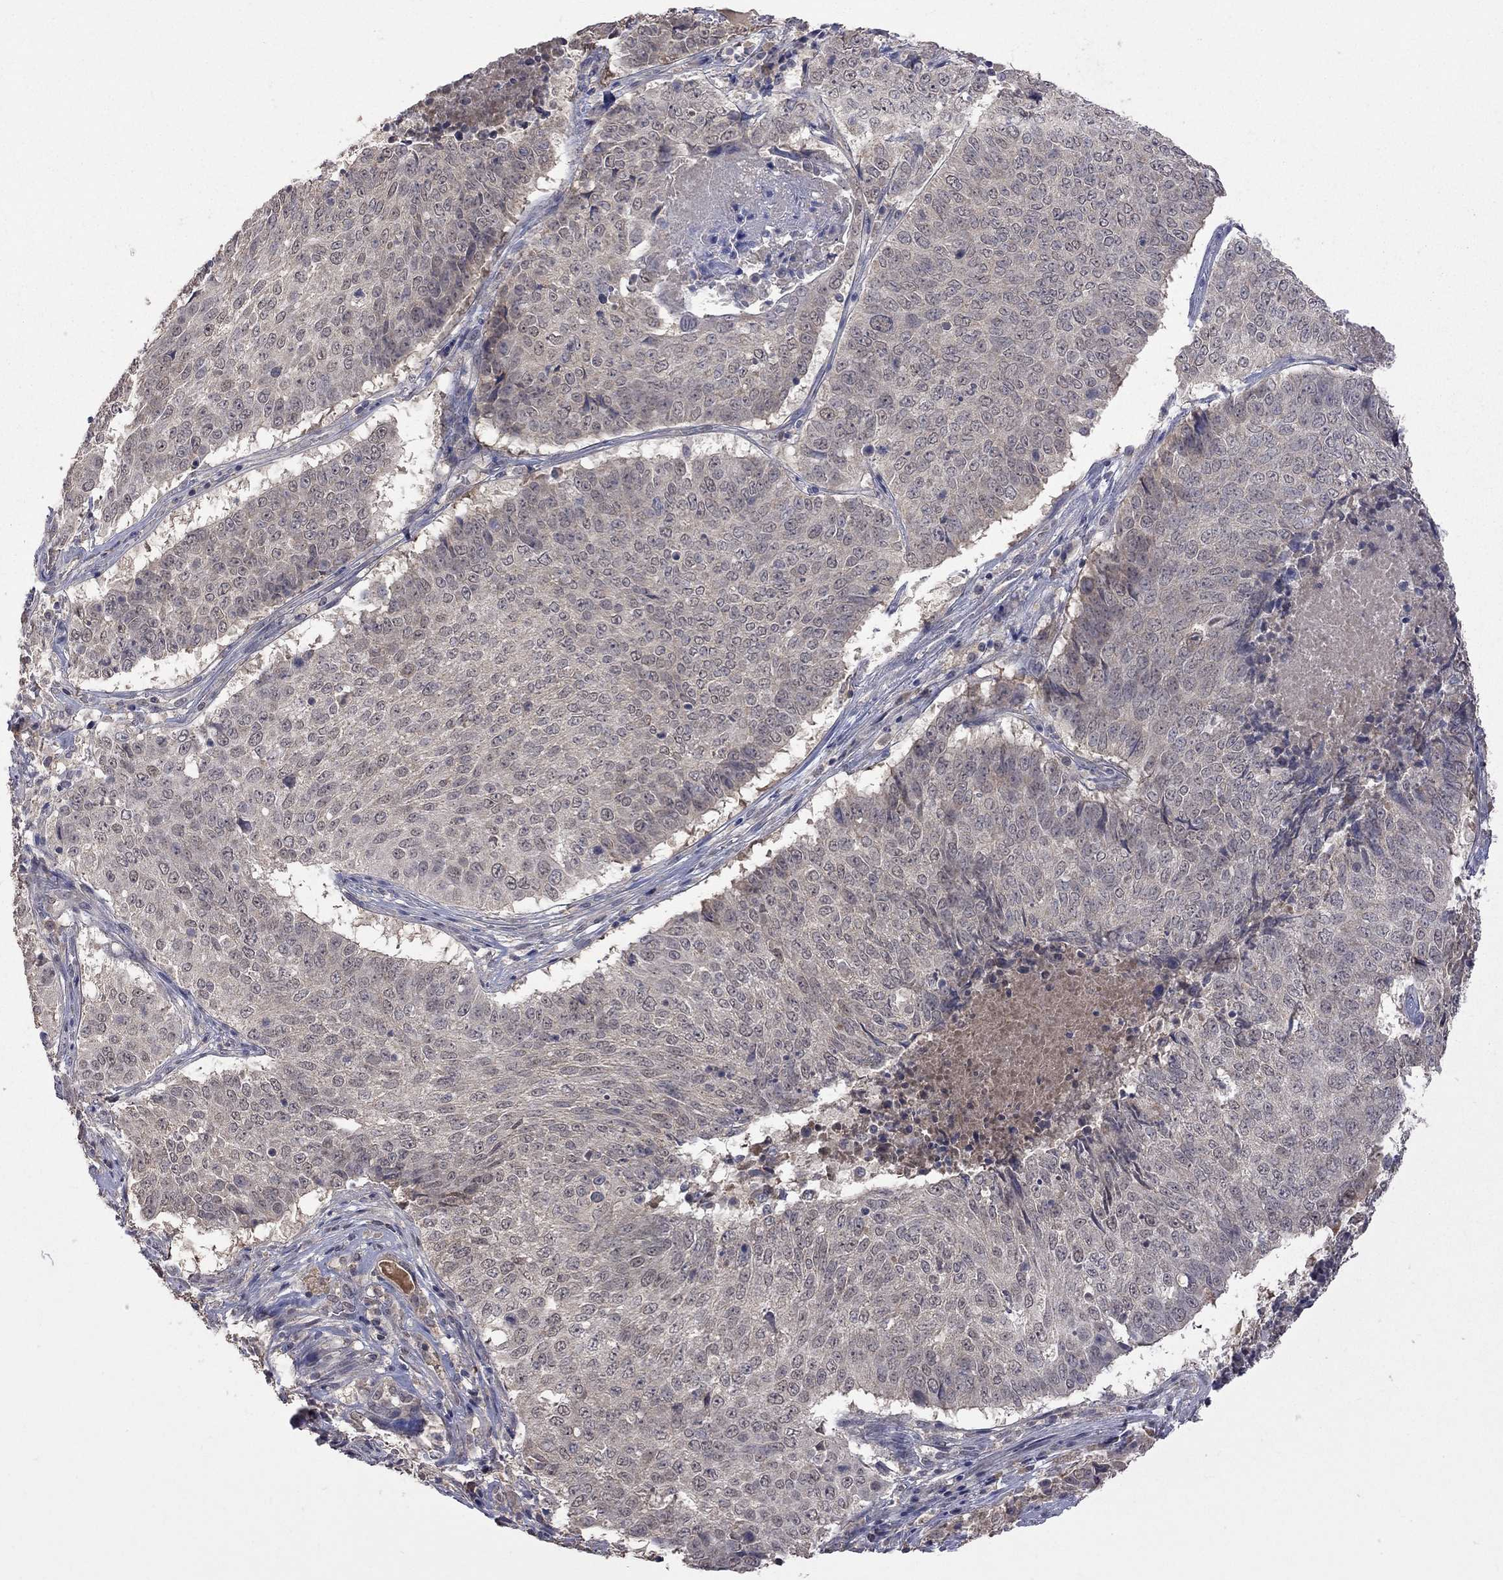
{"staining": {"intensity": "negative", "quantity": "none", "location": "none"}, "tissue": "lung cancer", "cell_type": "Tumor cells", "image_type": "cancer", "snomed": [{"axis": "morphology", "description": "Squamous cell carcinoma, NOS"}, {"axis": "topography", "description": "Lung"}], "caption": "The IHC micrograph has no significant positivity in tumor cells of lung squamous cell carcinoma tissue. (DAB IHC, high magnification).", "gene": "HTR6", "patient": {"sex": "male", "age": 64}}